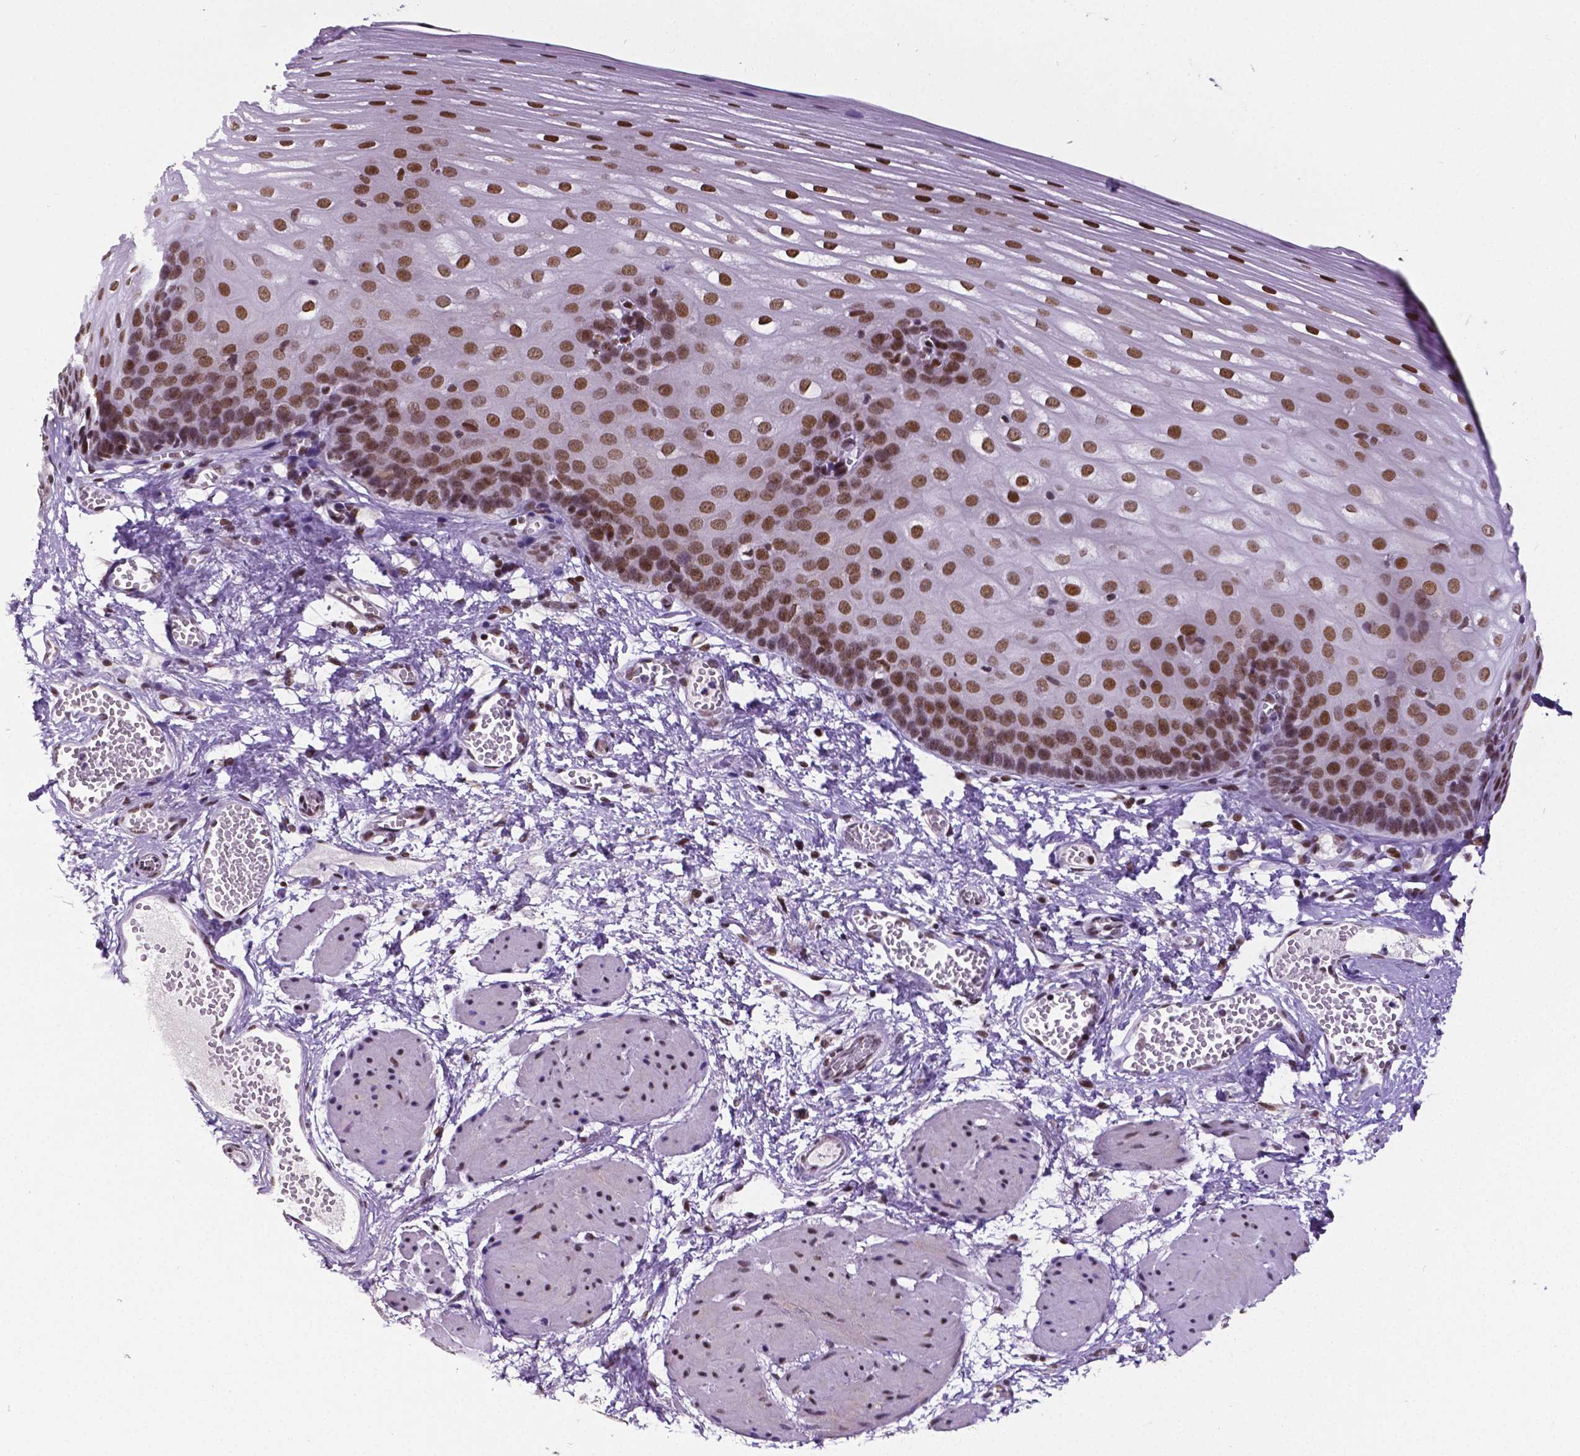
{"staining": {"intensity": "strong", "quantity": ">75%", "location": "nuclear"}, "tissue": "esophagus", "cell_type": "Squamous epithelial cells", "image_type": "normal", "snomed": [{"axis": "morphology", "description": "Normal tissue, NOS"}, {"axis": "topography", "description": "Esophagus"}], "caption": "Esophagus stained for a protein (brown) exhibits strong nuclear positive expression in approximately >75% of squamous epithelial cells.", "gene": "REST", "patient": {"sex": "male", "age": 62}}